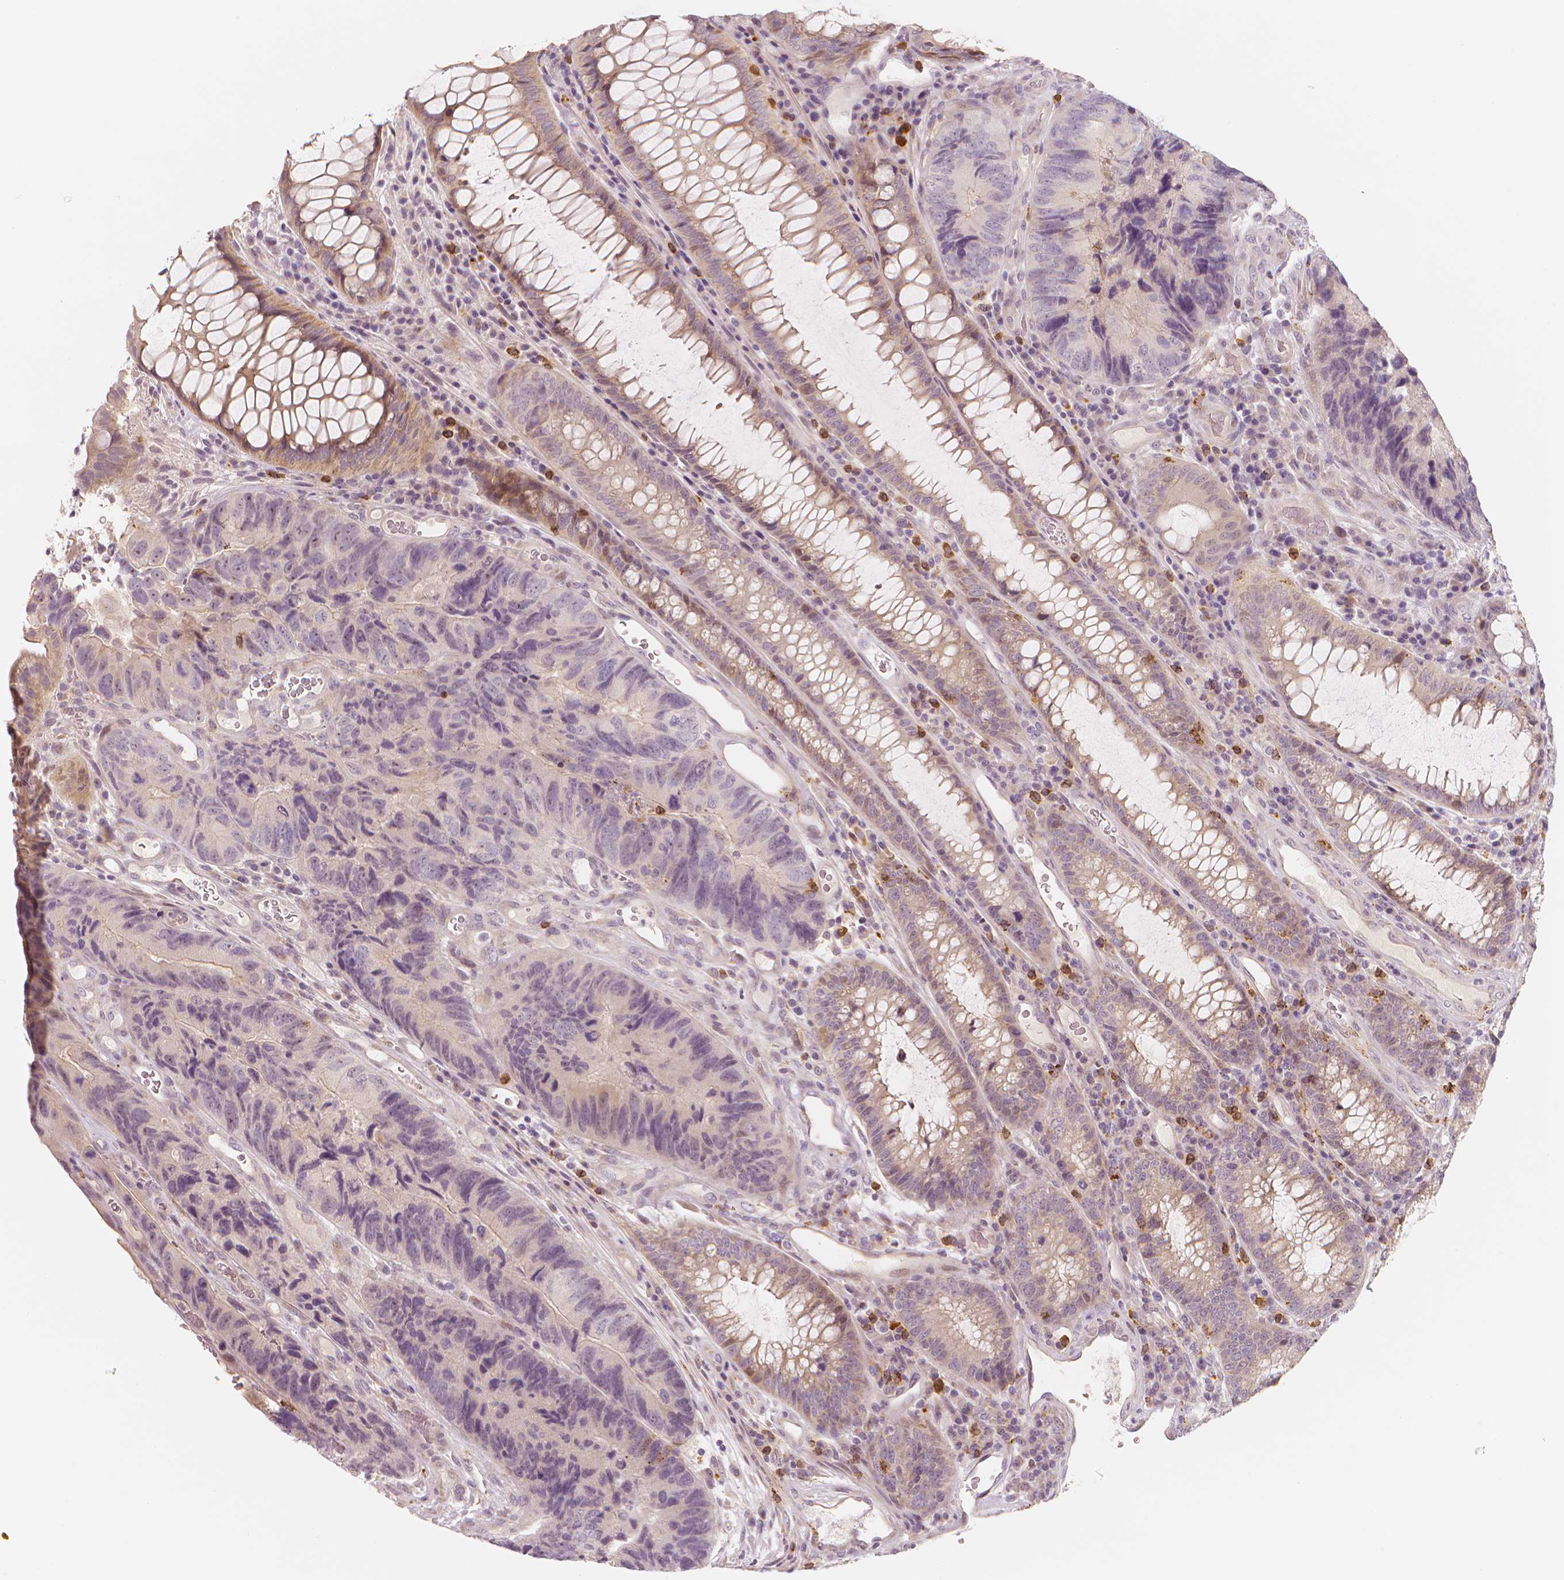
{"staining": {"intensity": "negative", "quantity": "none", "location": "none"}, "tissue": "colorectal cancer", "cell_type": "Tumor cells", "image_type": "cancer", "snomed": [{"axis": "morphology", "description": "Adenocarcinoma, NOS"}, {"axis": "topography", "description": "Colon"}], "caption": "This is an immunohistochemistry histopathology image of colorectal adenocarcinoma. There is no expression in tumor cells.", "gene": "RNASE7", "patient": {"sex": "female", "age": 67}}